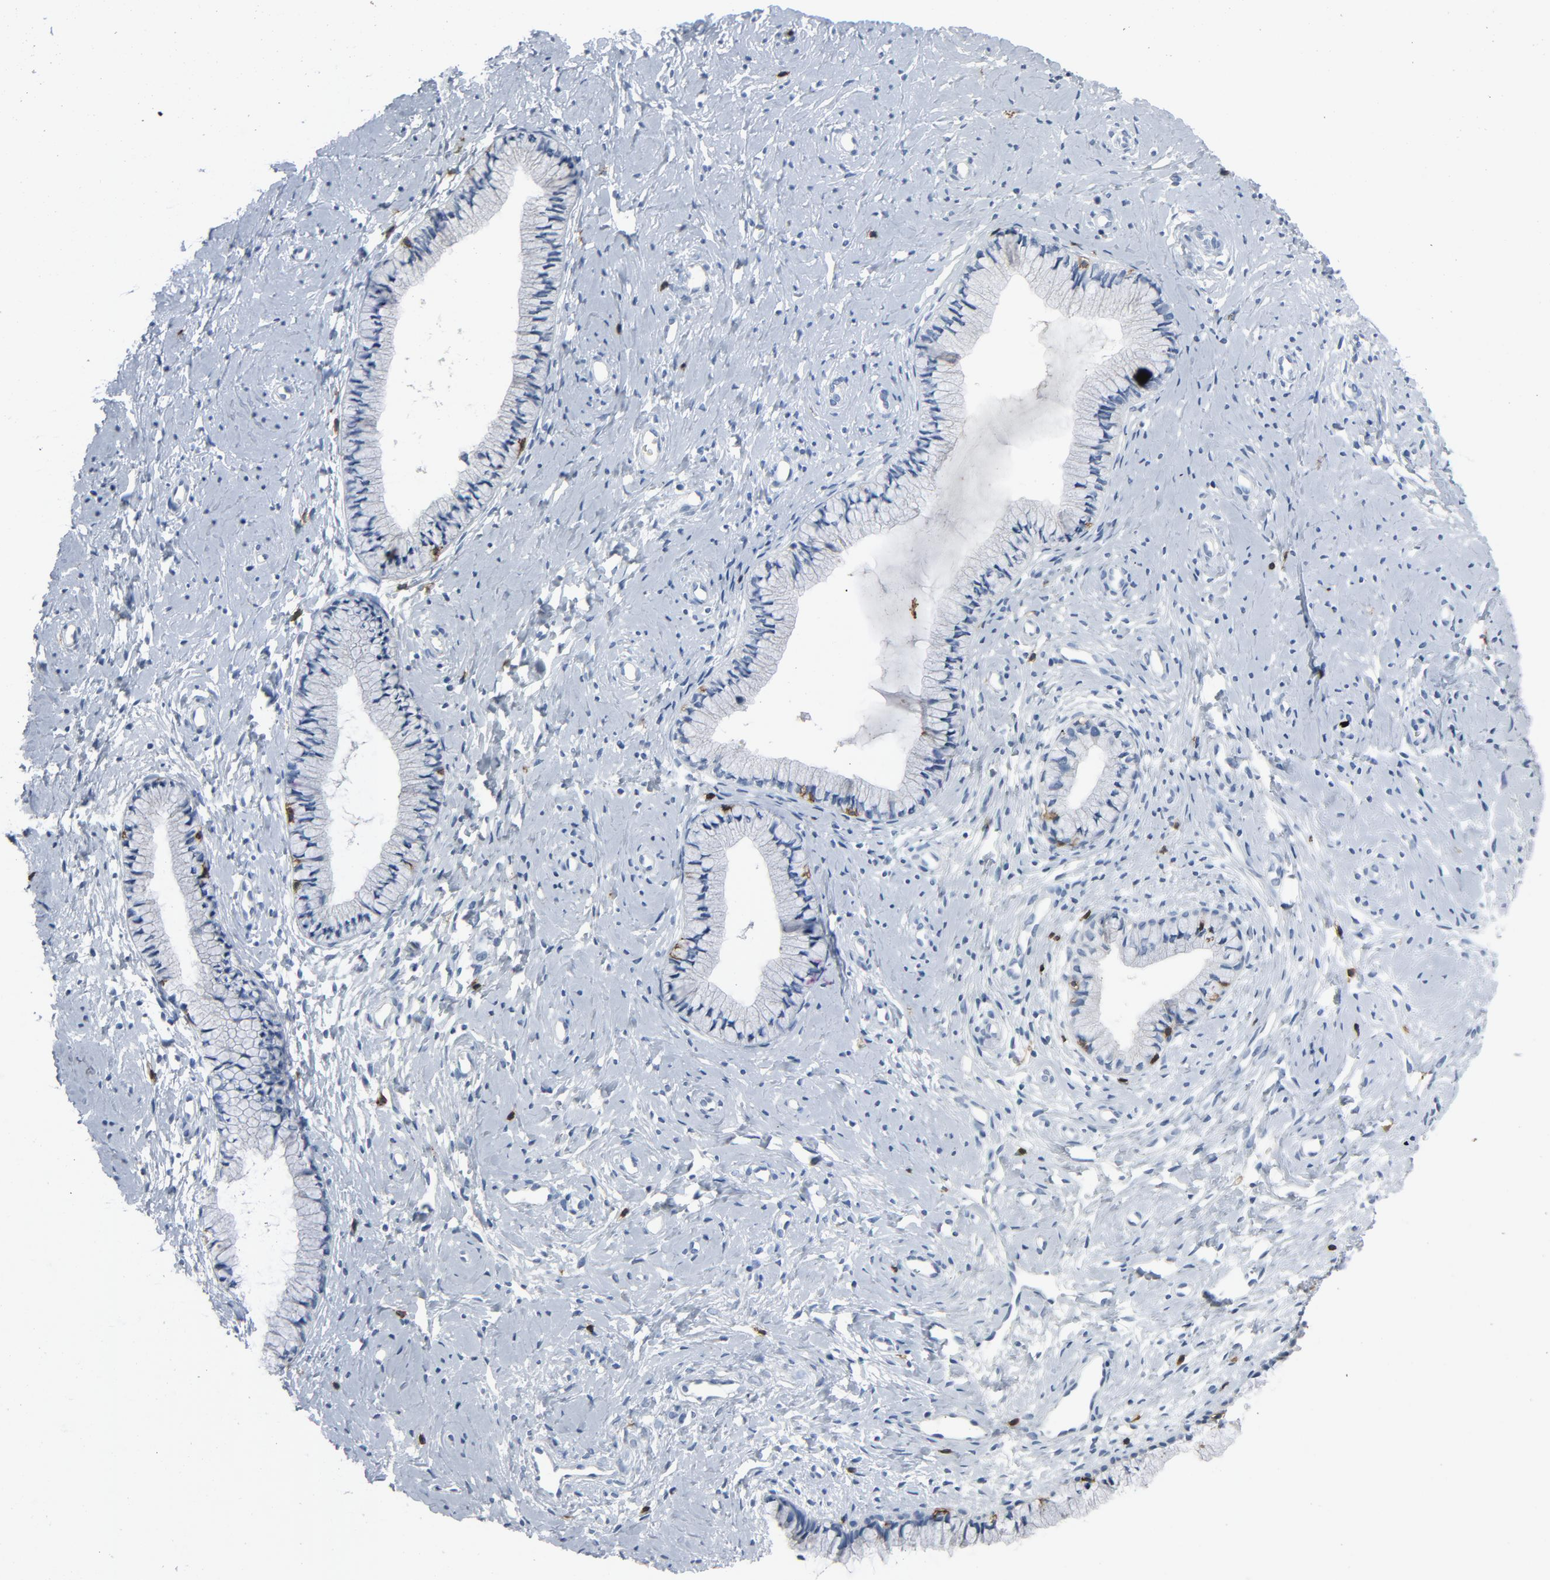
{"staining": {"intensity": "negative", "quantity": "none", "location": "none"}, "tissue": "cervix", "cell_type": "Glandular cells", "image_type": "normal", "snomed": [{"axis": "morphology", "description": "Normal tissue, NOS"}, {"axis": "topography", "description": "Cervix"}], "caption": "Immunohistochemistry of unremarkable human cervix displays no expression in glandular cells.", "gene": "LCK", "patient": {"sex": "female", "age": 46}}